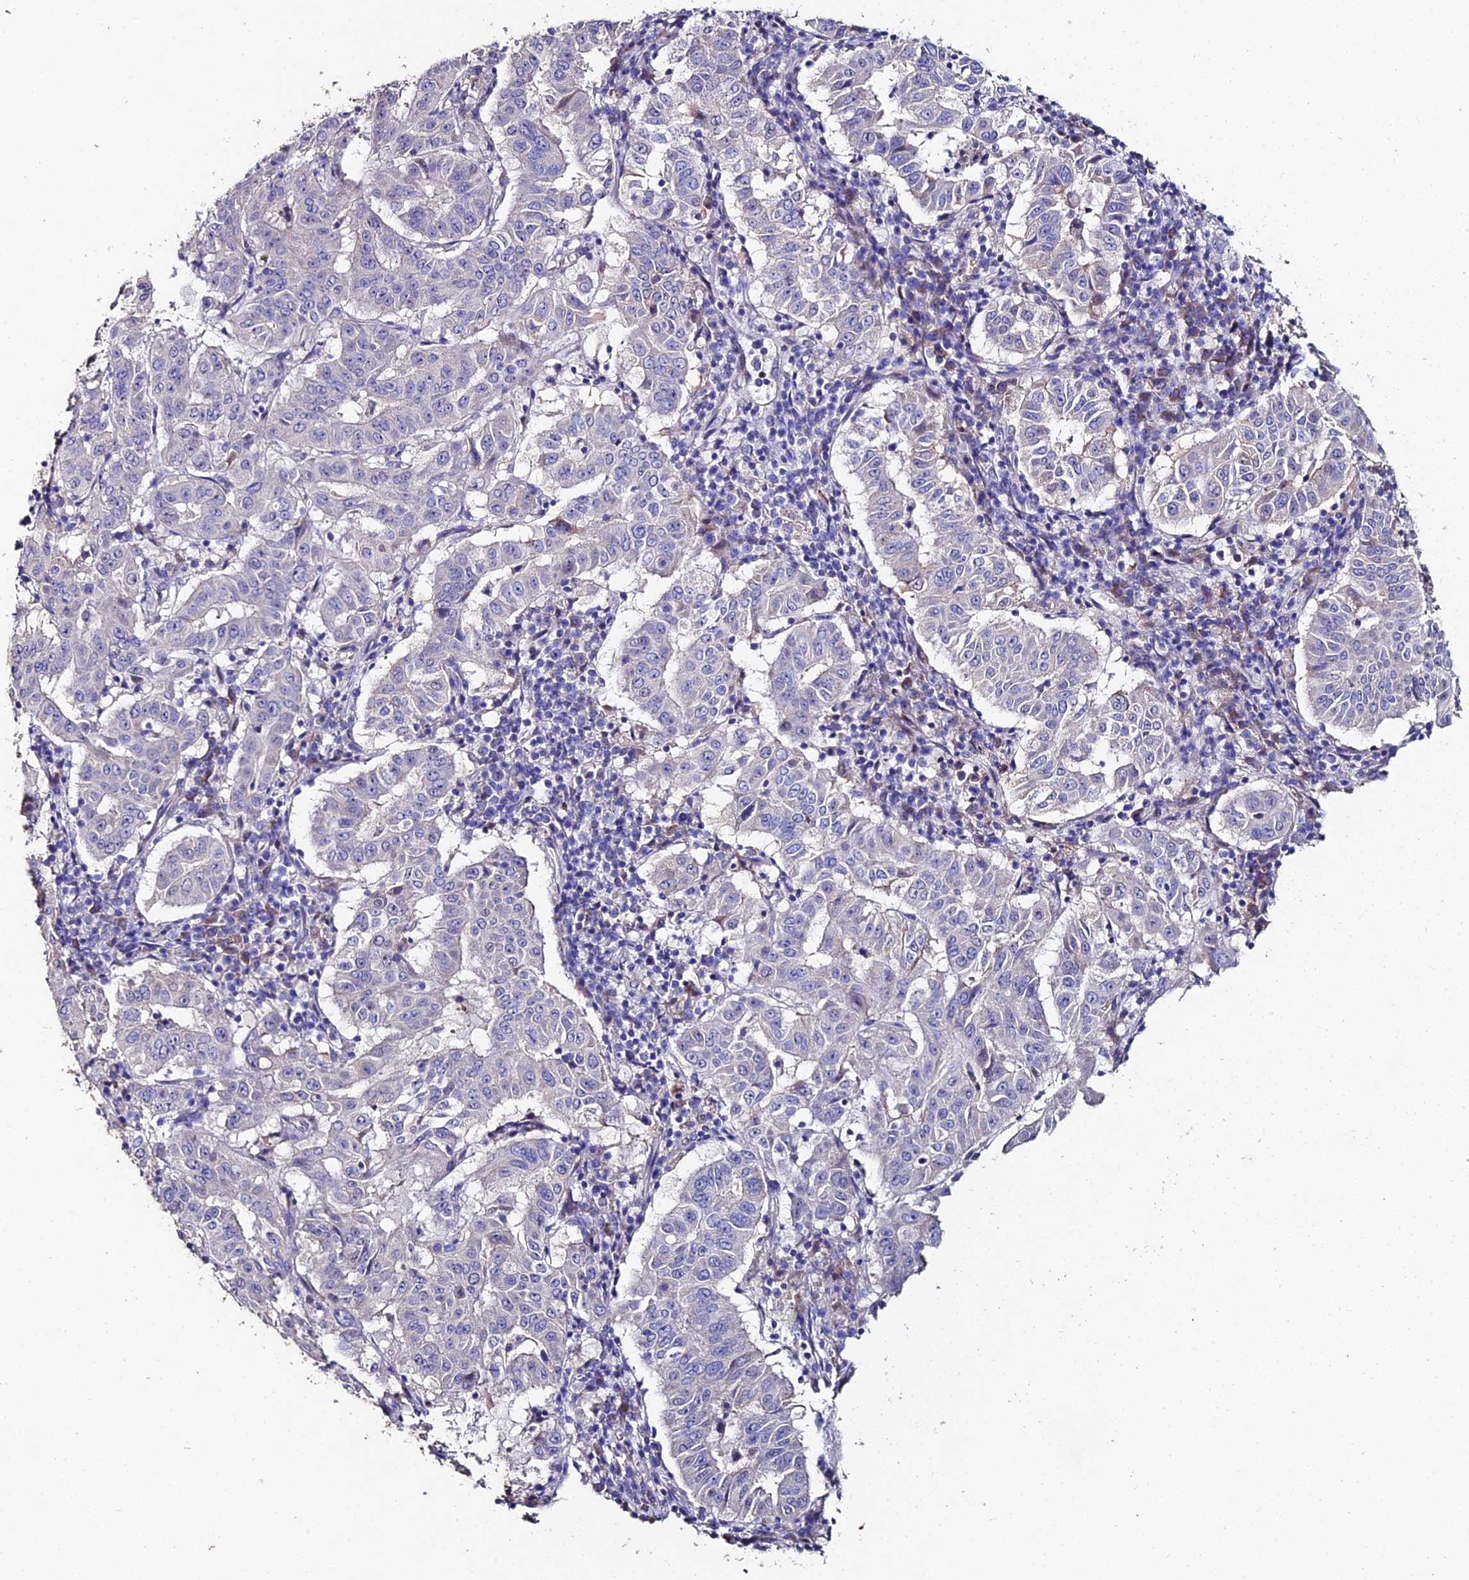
{"staining": {"intensity": "negative", "quantity": "none", "location": "none"}, "tissue": "pancreatic cancer", "cell_type": "Tumor cells", "image_type": "cancer", "snomed": [{"axis": "morphology", "description": "Adenocarcinoma, NOS"}, {"axis": "topography", "description": "Pancreas"}], "caption": "An IHC image of adenocarcinoma (pancreatic) is shown. There is no staining in tumor cells of adenocarcinoma (pancreatic). The staining was performed using DAB to visualize the protein expression in brown, while the nuclei were stained in blue with hematoxylin (Magnification: 20x).", "gene": "ESRRG", "patient": {"sex": "male", "age": 63}}